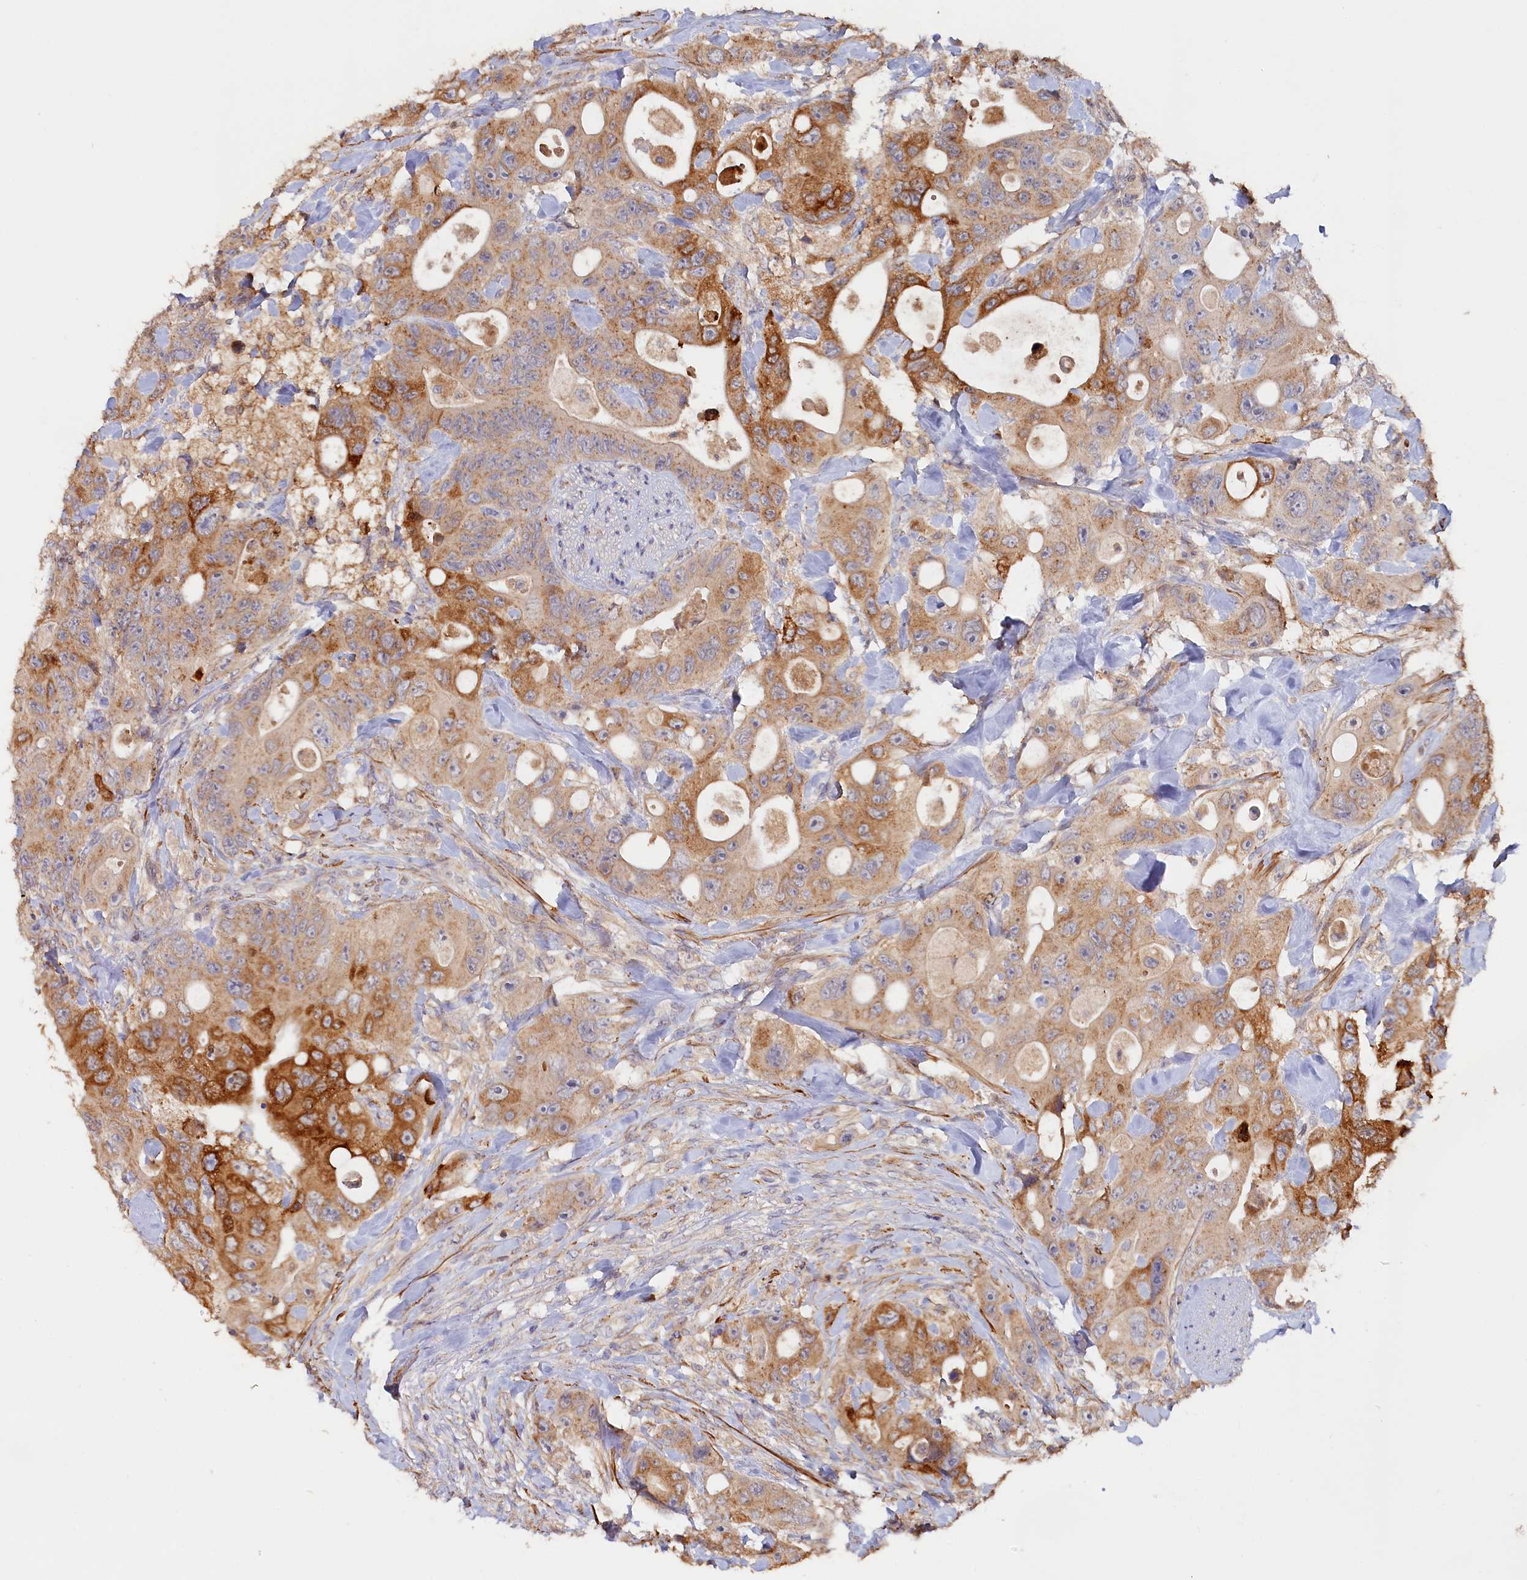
{"staining": {"intensity": "moderate", "quantity": ">75%", "location": "cytoplasmic/membranous"}, "tissue": "colorectal cancer", "cell_type": "Tumor cells", "image_type": "cancer", "snomed": [{"axis": "morphology", "description": "Adenocarcinoma, NOS"}, {"axis": "topography", "description": "Colon"}], "caption": "Immunohistochemistry of human colorectal cancer (adenocarcinoma) exhibits medium levels of moderate cytoplasmic/membranous positivity in approximately >75% of tumor cells.", "gene": "TANGO6", "patient": {"sex": "female", "age": 46}}